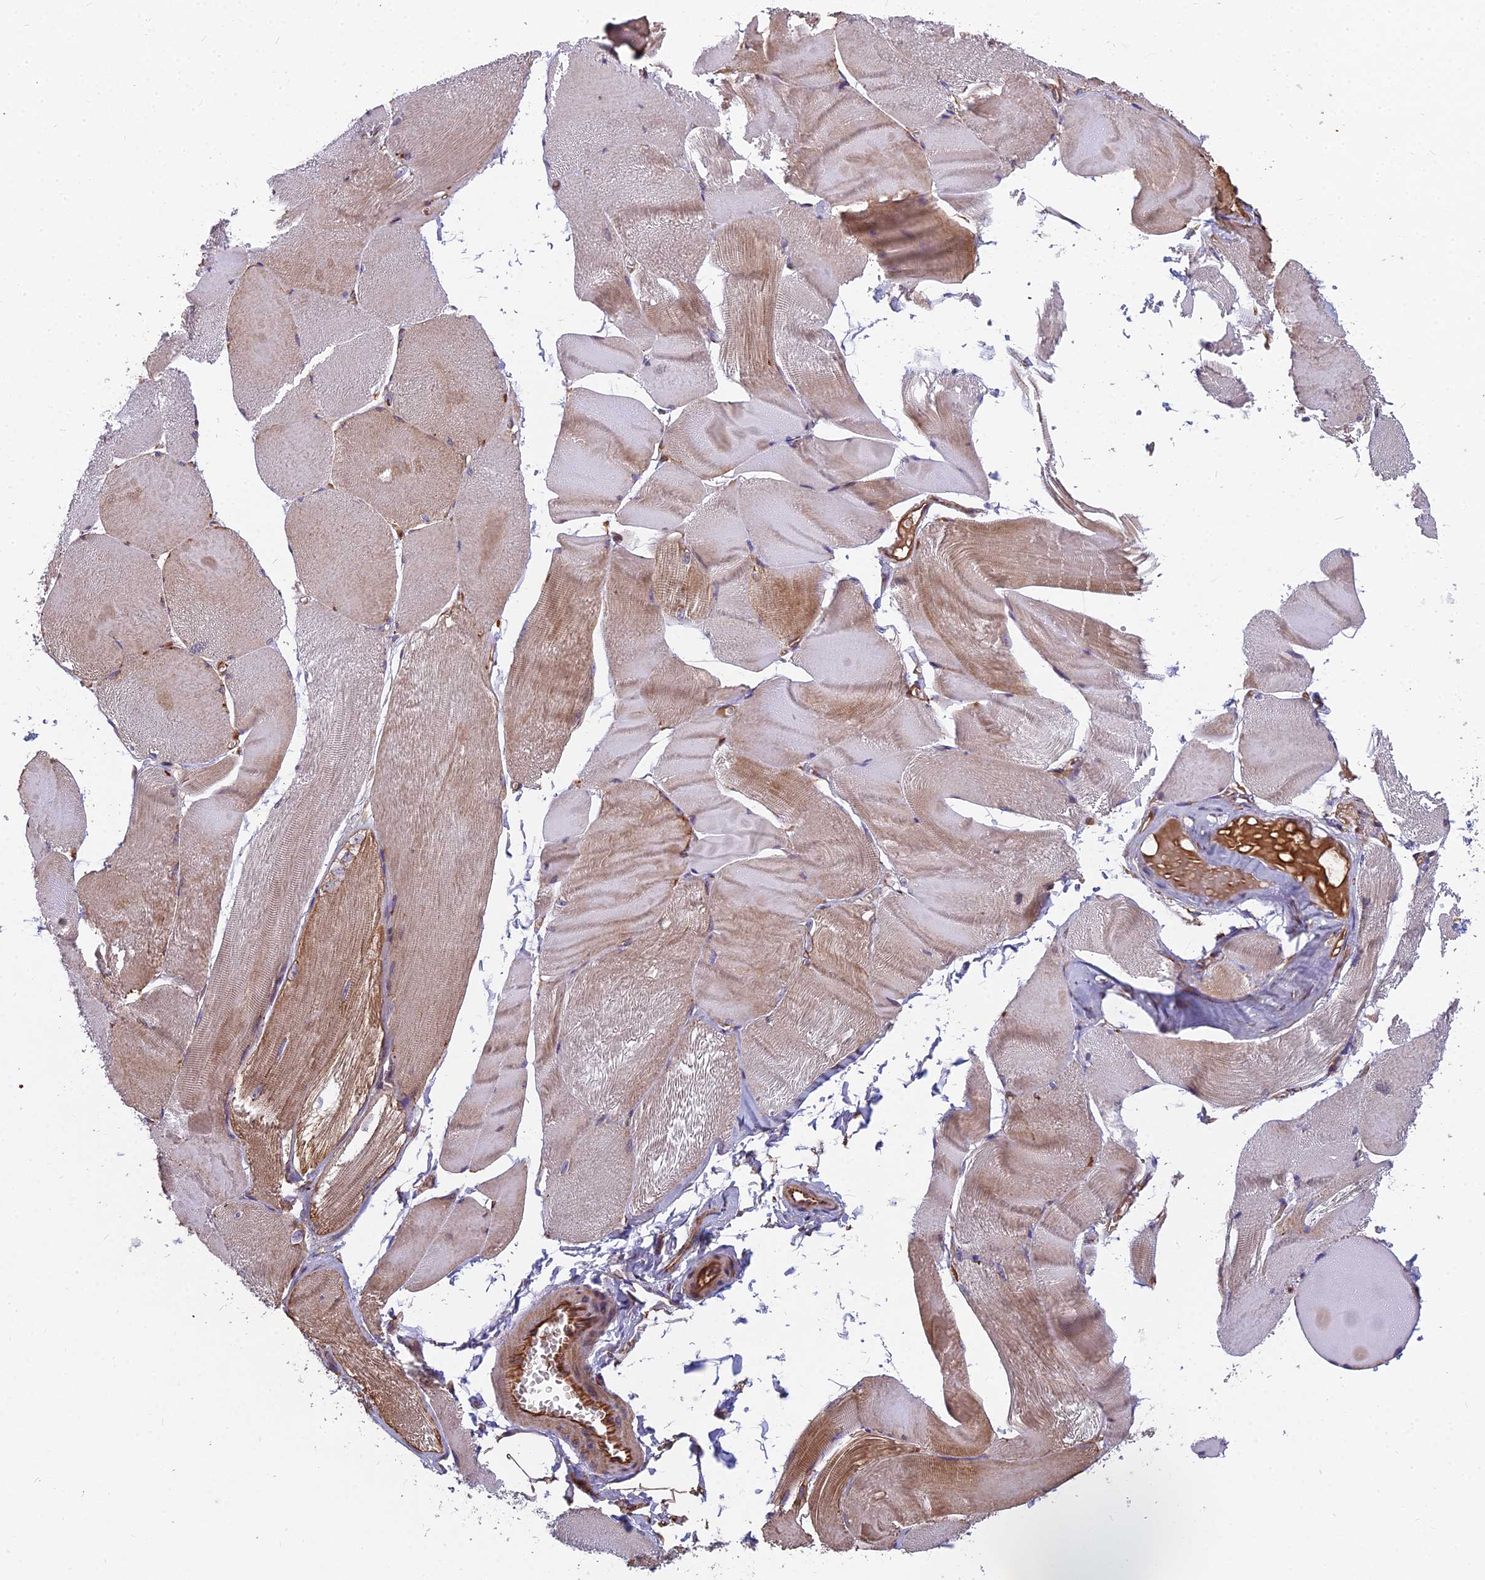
{"staining": {"intensity": "moderate", "quantity": "25%-75%", "location": "cytoplasmic/membranous"}, "tissue": "skeletal muscle", "cell_type": "Myocytes", "image_type": "normal", "snomed": [{"axis": "morphology", "description": "Normal tissue, NOS"}, {"axis": "morphology", "description": "Basal cell carcinoma"}, {"axis": "topography", "description": "Skeletal muscle"}], "caption": "IHC image of unremarkable skeletal muscle: skeletal muscle stained using immunohistochemistry shows medium levels of moderate protein expression localized specifically in the cytoplasmic/membranous of myocytes, appearing as a cytoplasmic/membranous brown color.", "gene": "SPDL1", "patient": {"sex": "female", "age": 64}}